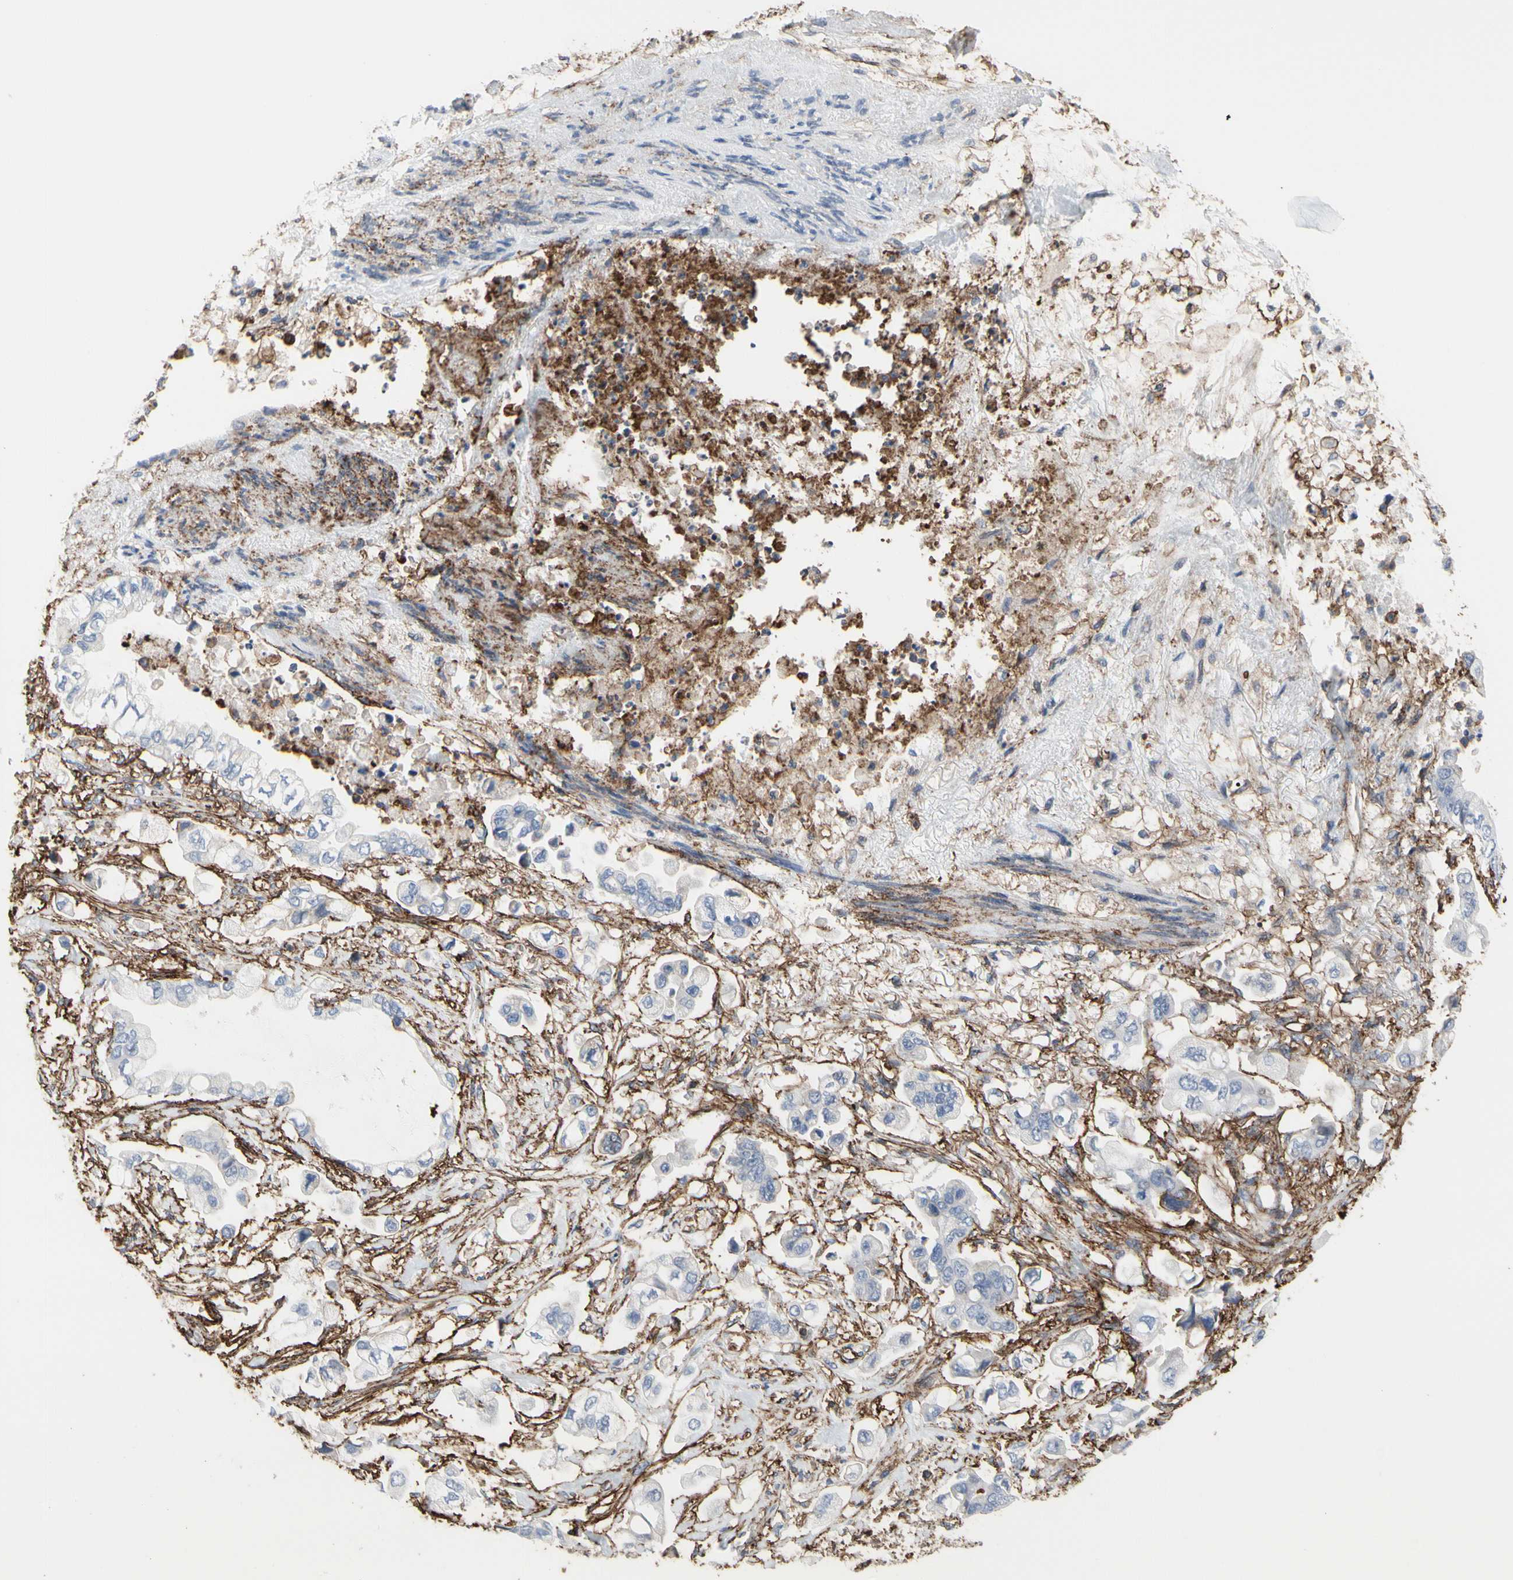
{"staining": {"intensity": "negative", "quantity": "none", "location": "none"}, "tissue": "stomach cancer", "cell_type": "Tumor cells", "image_type": "cancer", "snomed": [{"axis": "morphology", "description": "Adenocarcinoma, NOS"}, {"axis": "topography", "description": "Stomach"}], "caption": "Immunohistochemistry histopathology image of human stomach adenocarcinoma stained for a protein (brown), which exhibits no expression in tumor cells. (DAB IHC, high magnification).", "gene": "ANXA6", "patient": {"sex": "male", "age": 62}}